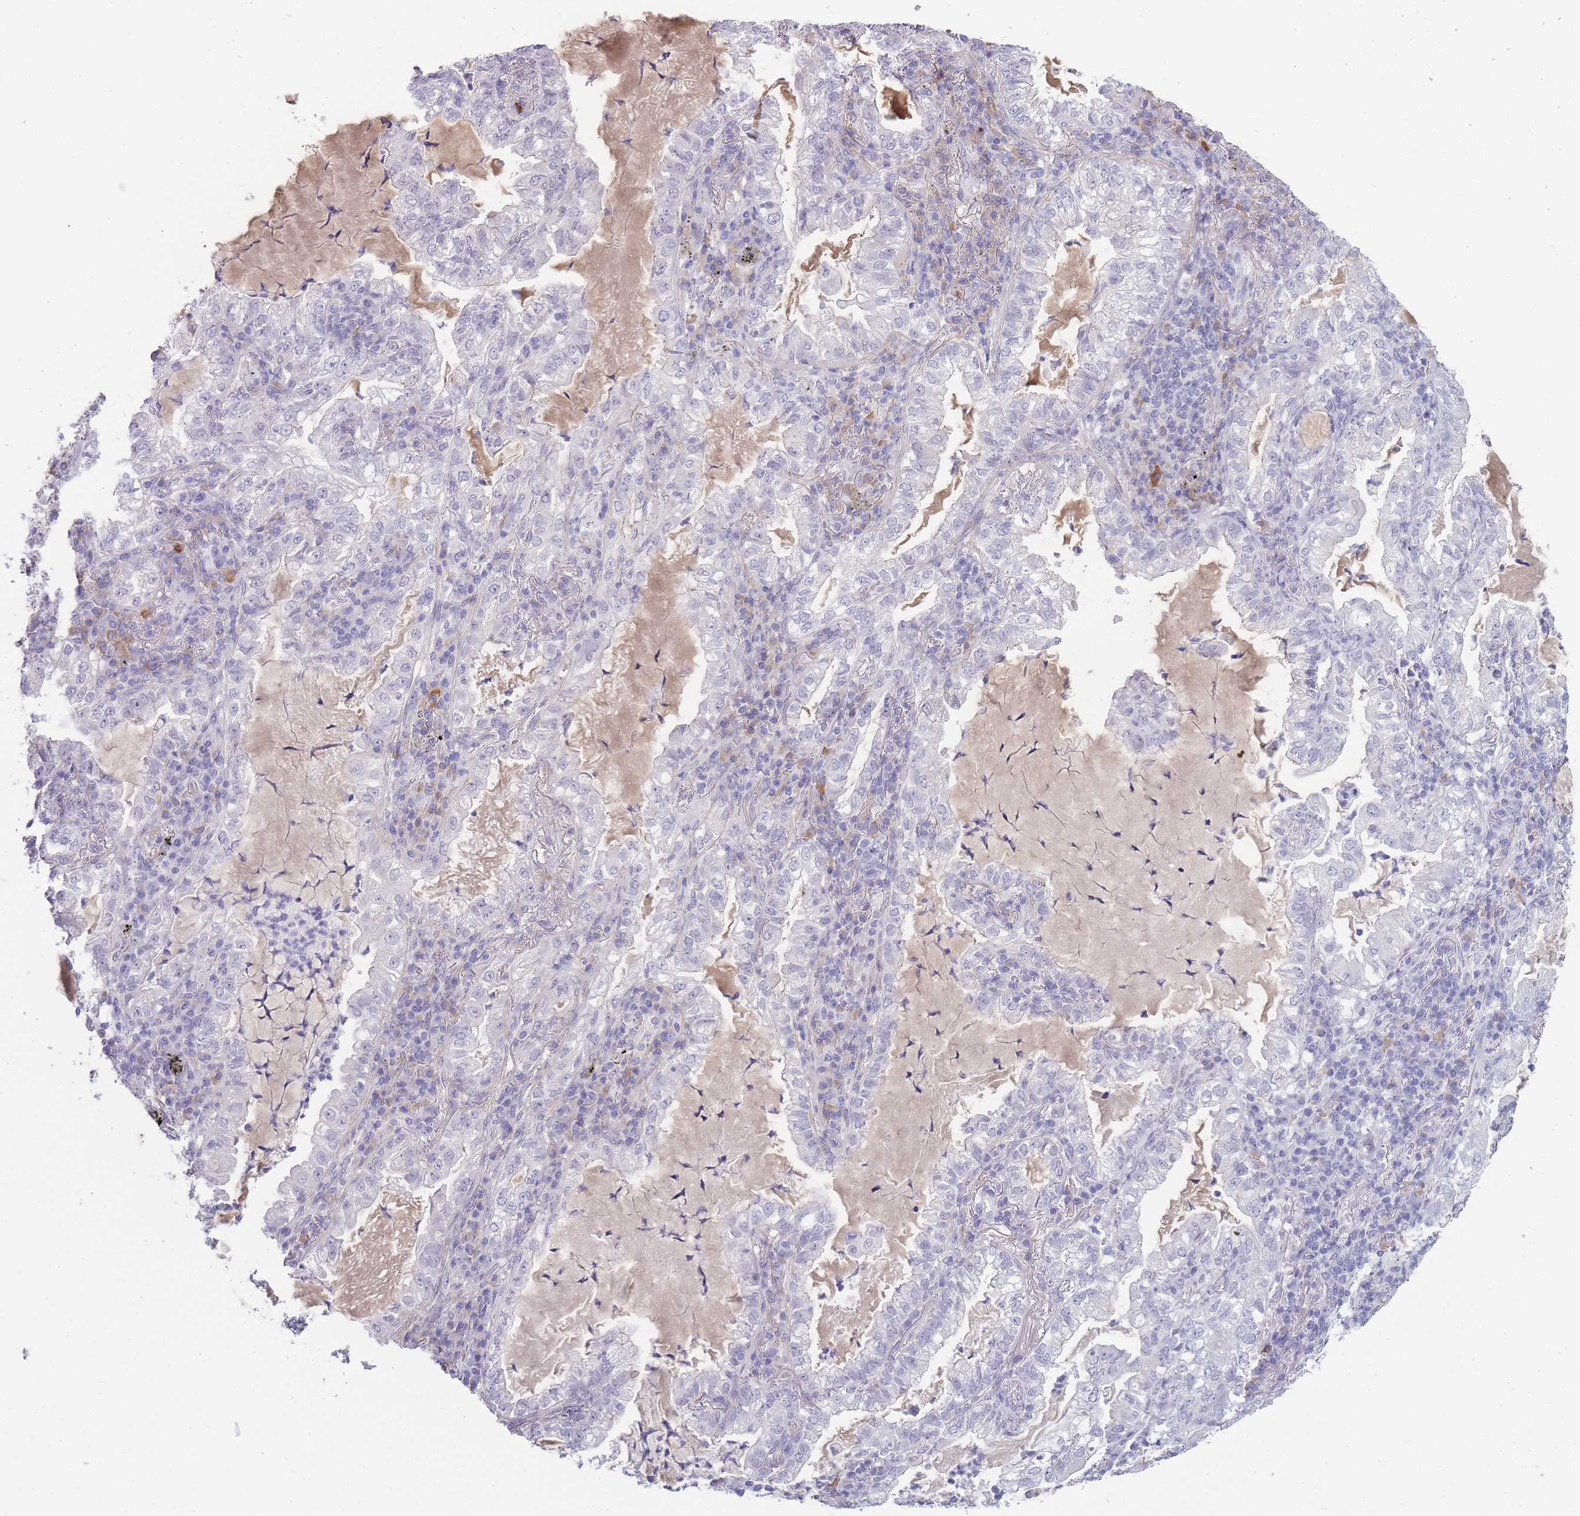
{"staining": {"intensity": "negative", "quantity": "none", "location": "none"}, "tissue": "lung cancer", "cell_type": "Tumor cells", "image_type": "cancer", "snomed": [{"axis": "morphology", "description": "Adenocarcinoma, NOS"}, {"axis": "topography", "description": "Lung"}], "caption": "IHC micrograph of neoplastic tissue: human adenocarcinoma (lung) stained with DAB exhibits no significant protein staining in tumor cells.", "gene": "DCANP1", "patient": {"sex": "female", "age": 73}}